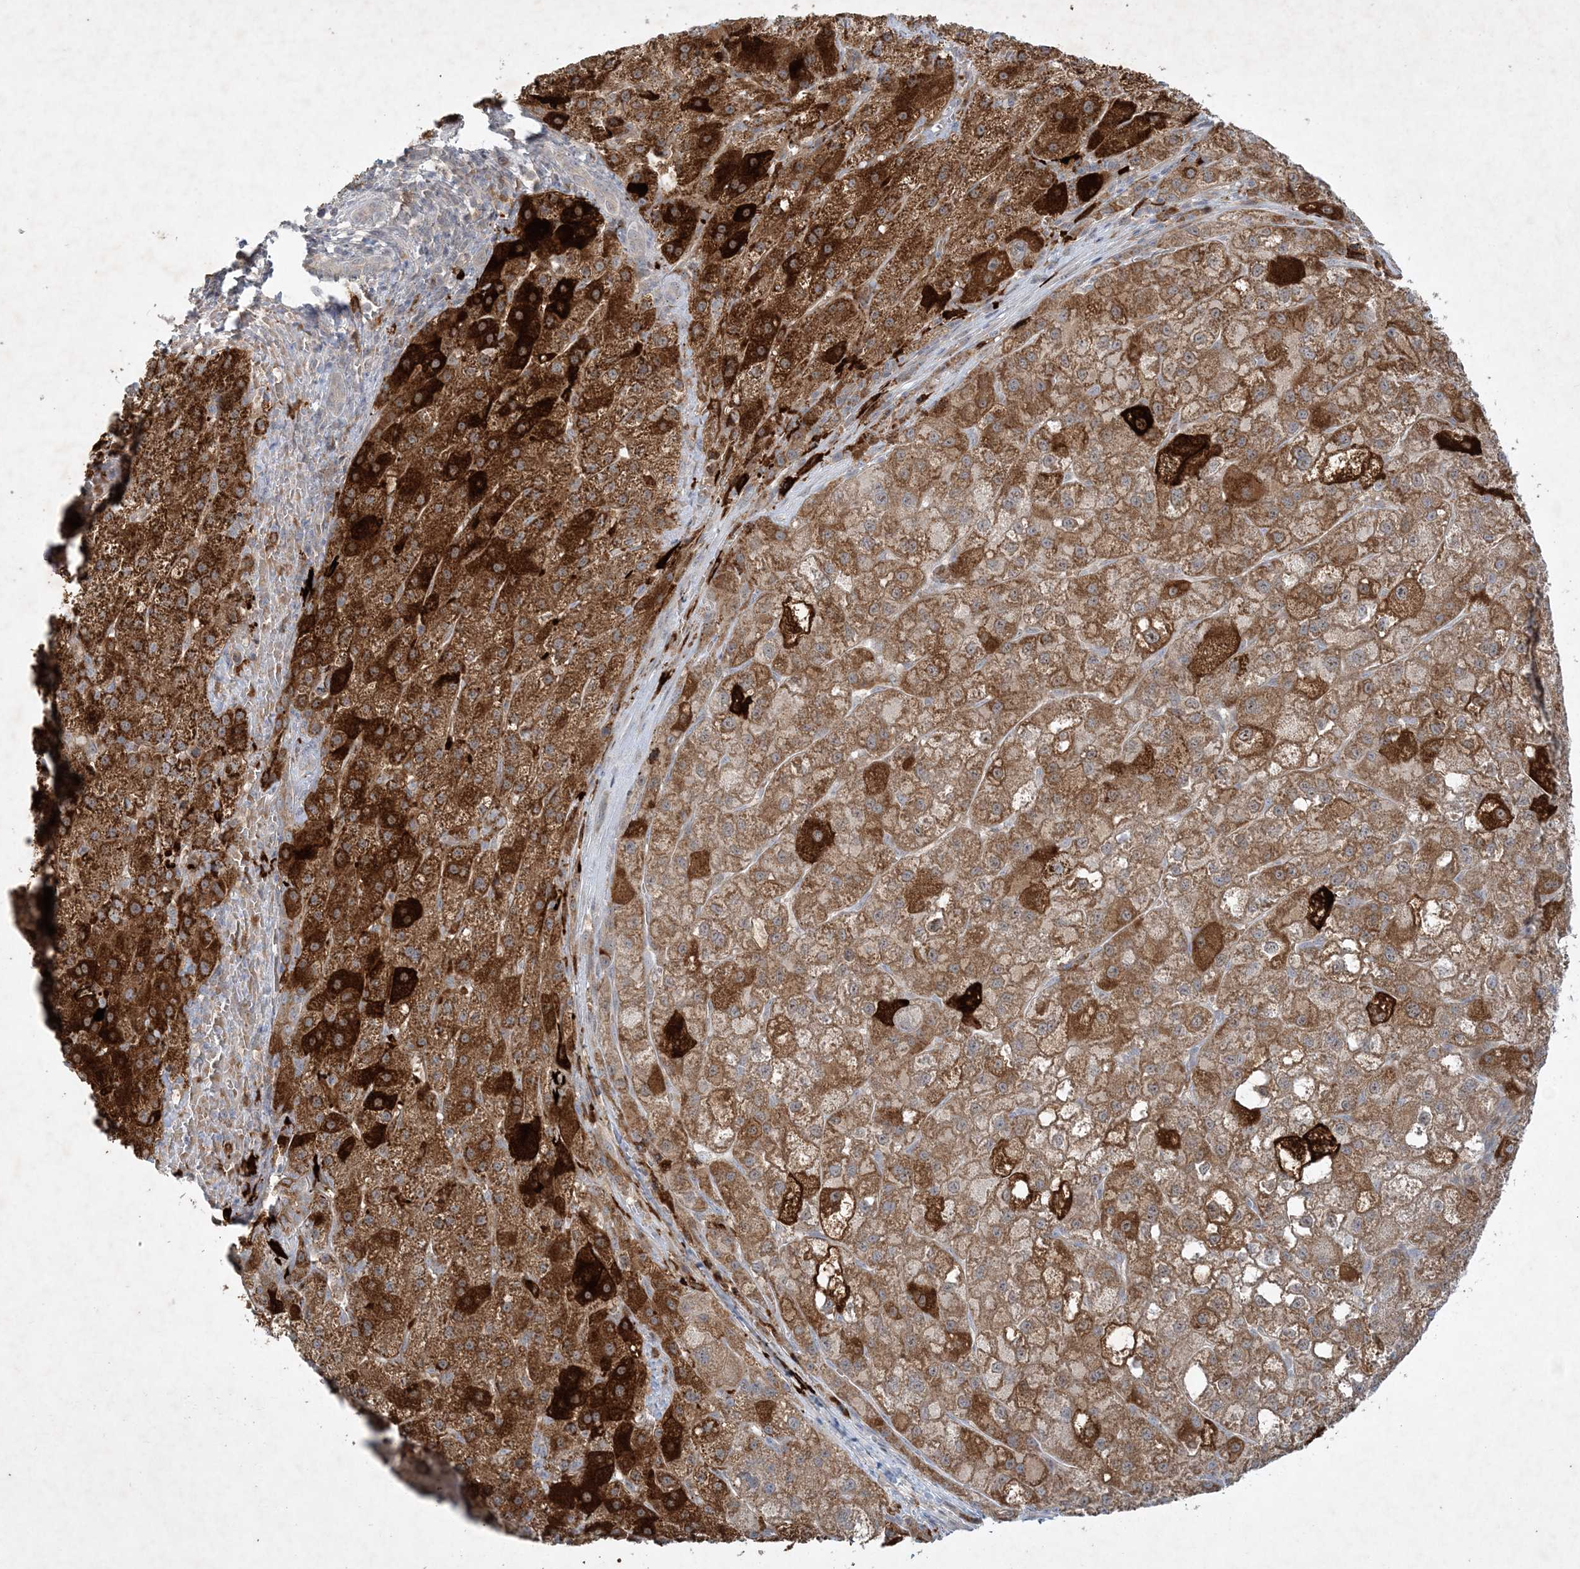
{"staining": {"intensity": "strong", "quantity": ">75%", "location": "cytoplasmic/membranous"}, "tissue": "liver cancer", "cell_type": "Tumor cells", "image_type": "cancer", "snomed": [{"axis": "morphology", "description": "Carcinoma, Hepatocellular, NOS"}, {"axis": "topography", "description": "Liver"}], "caption": "An immunohistochemistry (IHC) histopathology image of neoplastic tissue is shown. Protein staining in brown labels strong cytoplasmic/membranous positivity in liver hepatocellular carcinoma within tumor cells.", "gene": "THG1L", "patient": {"sex": "male", "age": 57}}